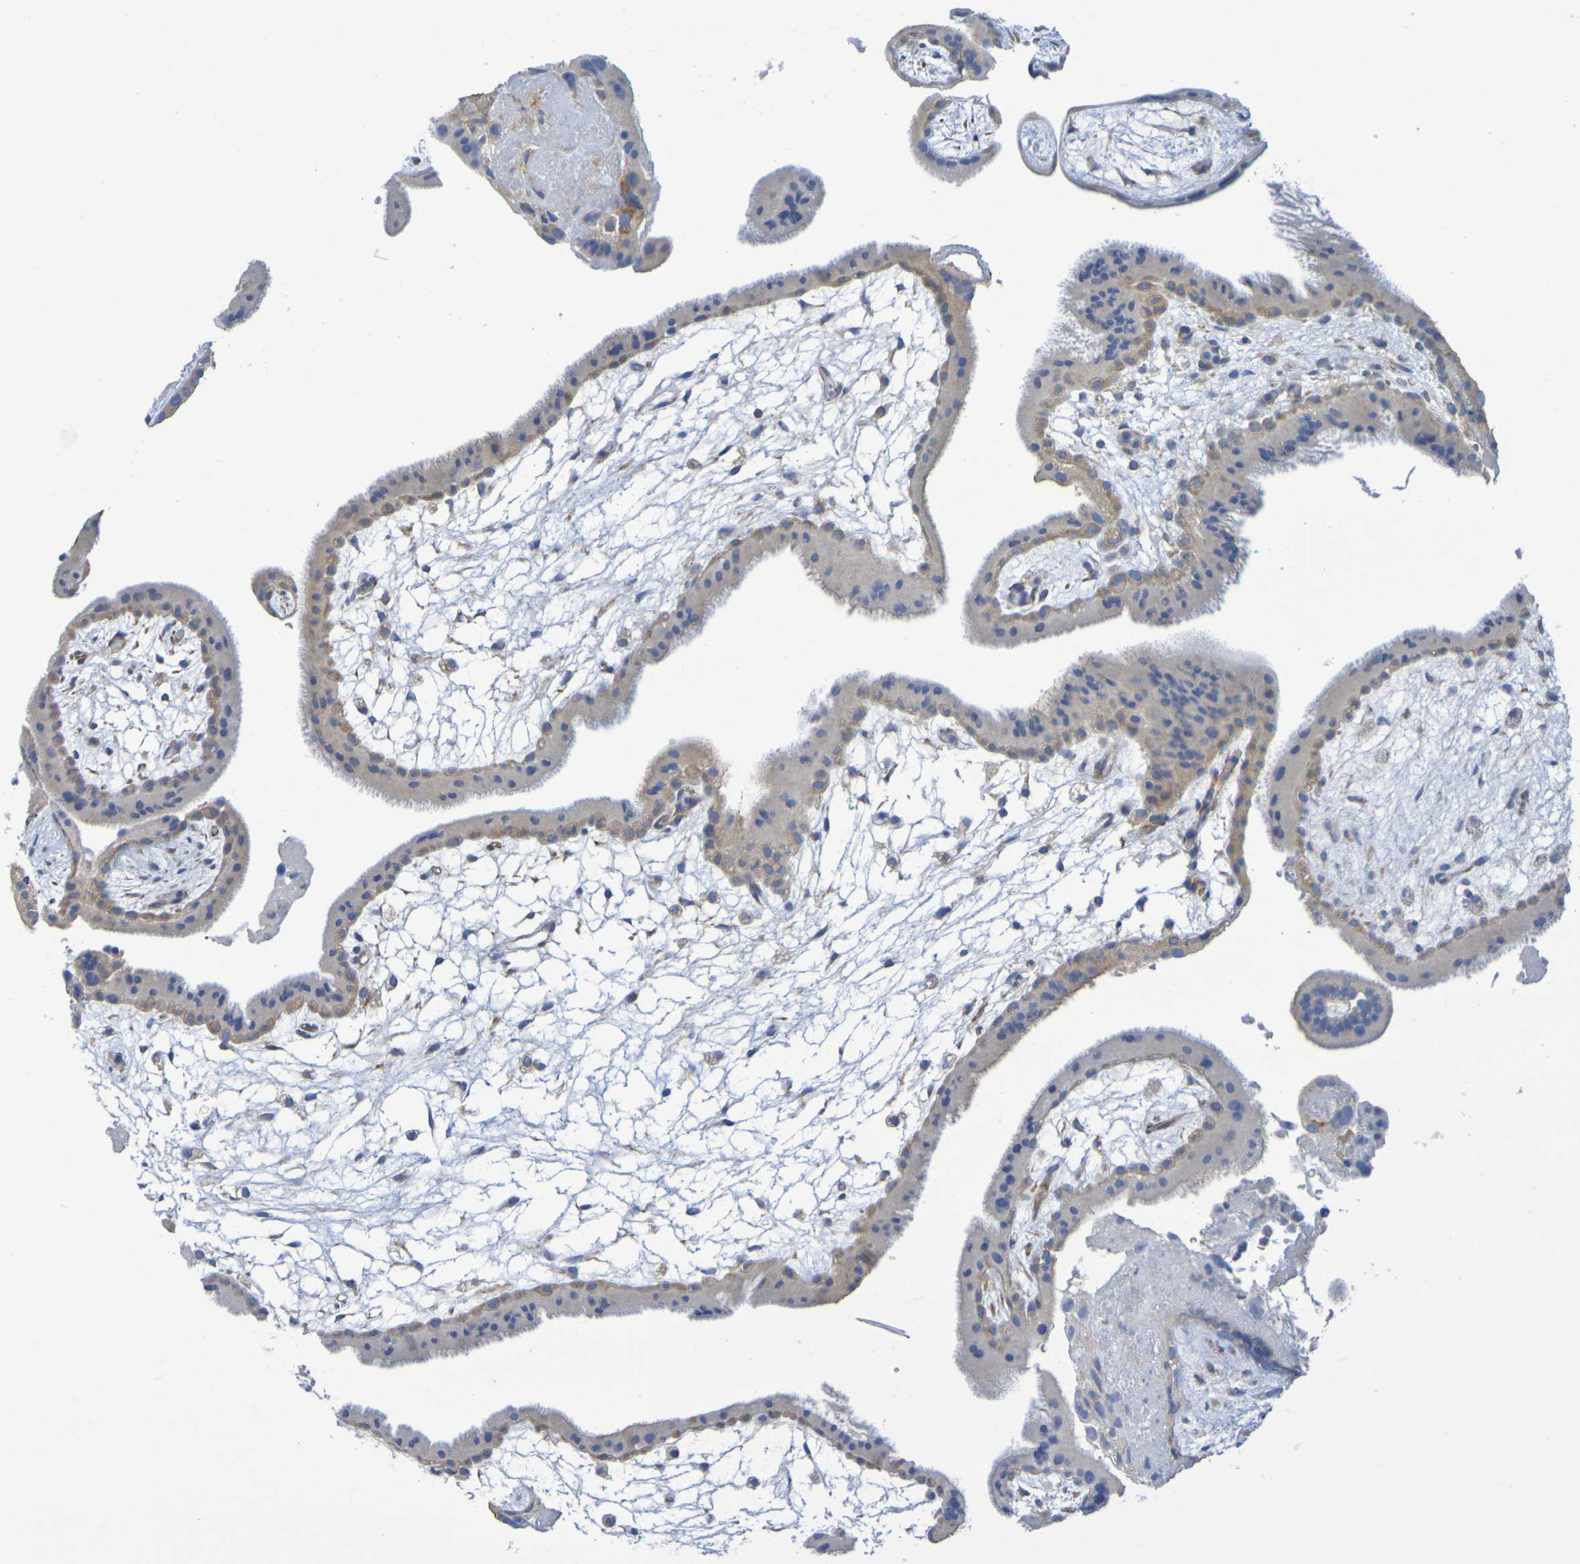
{"staining": {"intensity": "weak", "quantity": "25%-75%", "location": "cytoplasmic/membranous"}, "tissue": "placenta", "cell_type": "Trophoblastic cells", "image_type": "normal", "snomed": [{"axis": "morphology", "description": "Normal tissue, NOS"}, {"axis": "topography", "description": "Placenta"}], "caption": "Immunohistochemical staining of normal placenta shows low levels of weak cytoplasmic/membranous staining in about 25%-75% of trophoblastic cells. (IHC, brightfield microscopy, high magnification).", "gene": "TMCC3", "patient": {"sex": "female", "age": 19}}